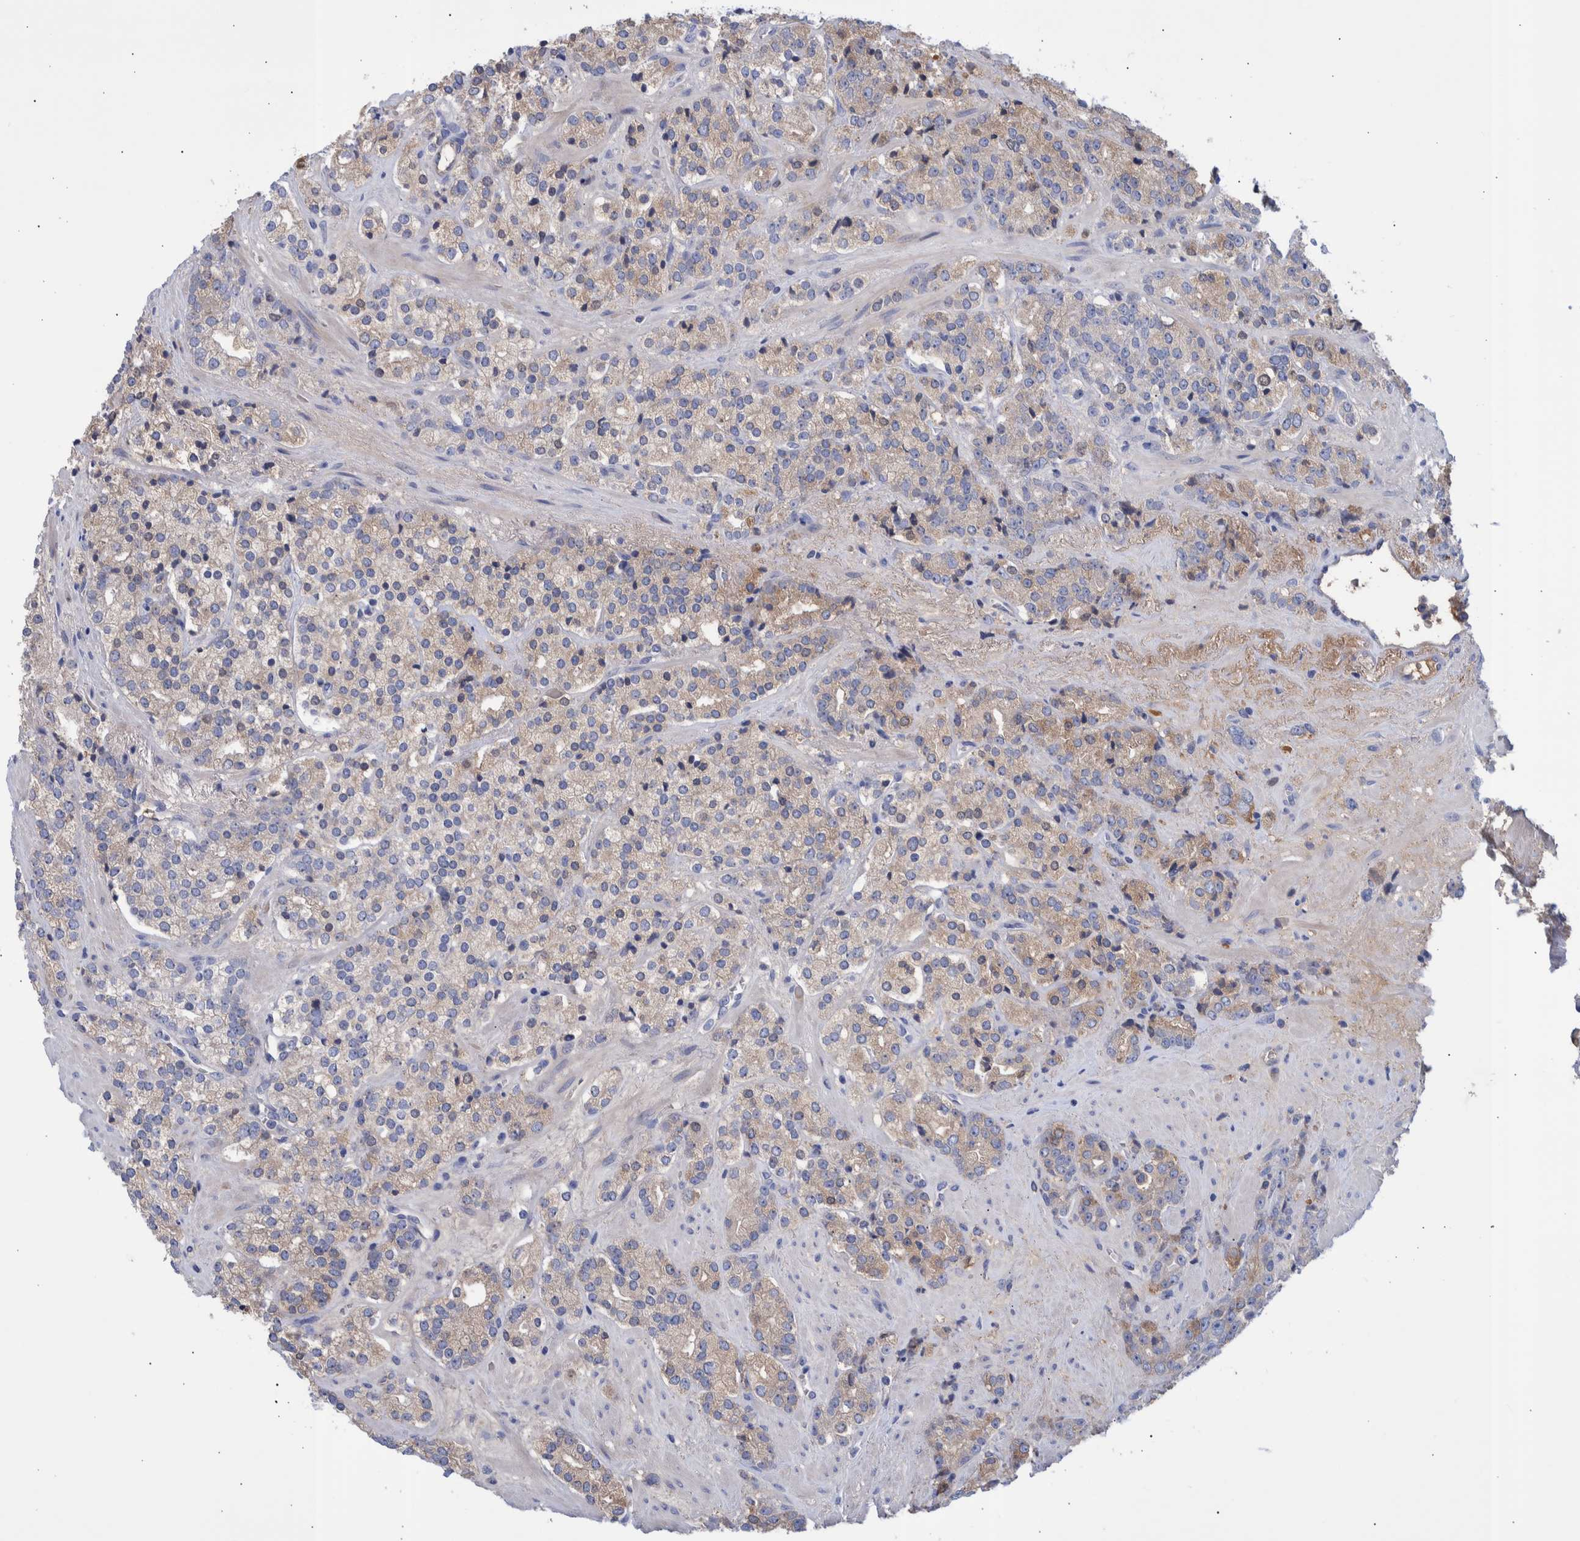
{"staining": {"intensity": "weak", "quantity": "<25%", "location": "cytoplasmic/membranous"}, "tissue": "prostate cancer", "cell_type": "Tumor cells", "image_type": "cancer", "snomed": [{"axis": "morphology", "description": "Adenocarcinoma, High grade"}, {"axis": "topography", "description": "Prostate"}], "caption": "The micrograph exhibits no significant expression in tumor cells of prostate cancer (high-grade adenocarcinoma).", "gene": "DLL4", "patient": {"sex": "male", "age": 71}}